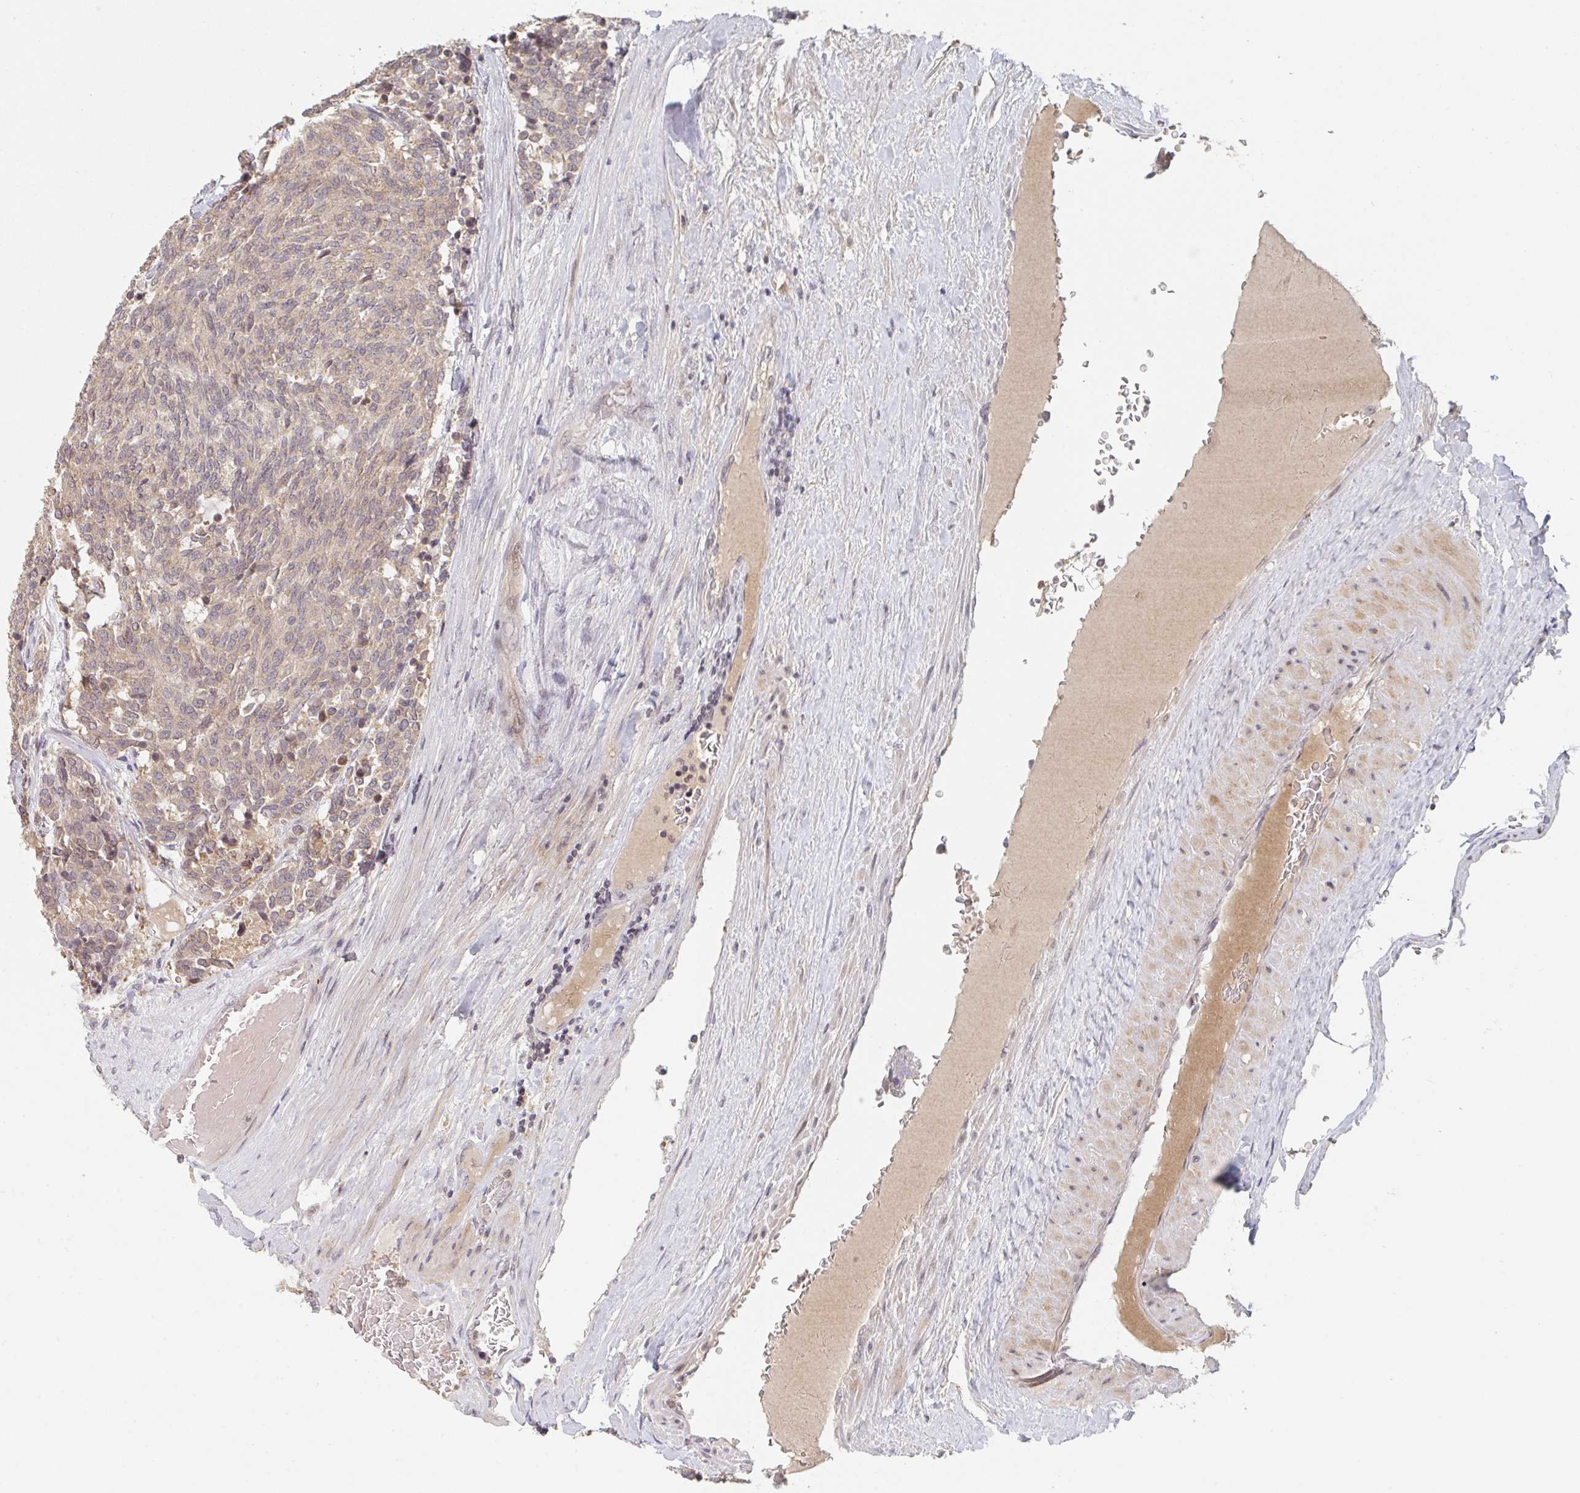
{"staining": {"intensity": "negative", "quantity": "none", "location": "none"}, "tissue": "carcinoid", "cell_type": "Tumor cells", "image_type": "cancer", "snomed": [{"axis": "morphology", "description": "Carcinoid, malignant, NOS"}, {"axis": "topography", "description": "Pancreas"}], "caption": "The image demonstrates no staining of tumor cells in carcinoid.", "gene": "DCST1", "patient": {"sex": "female", "age": 54}}